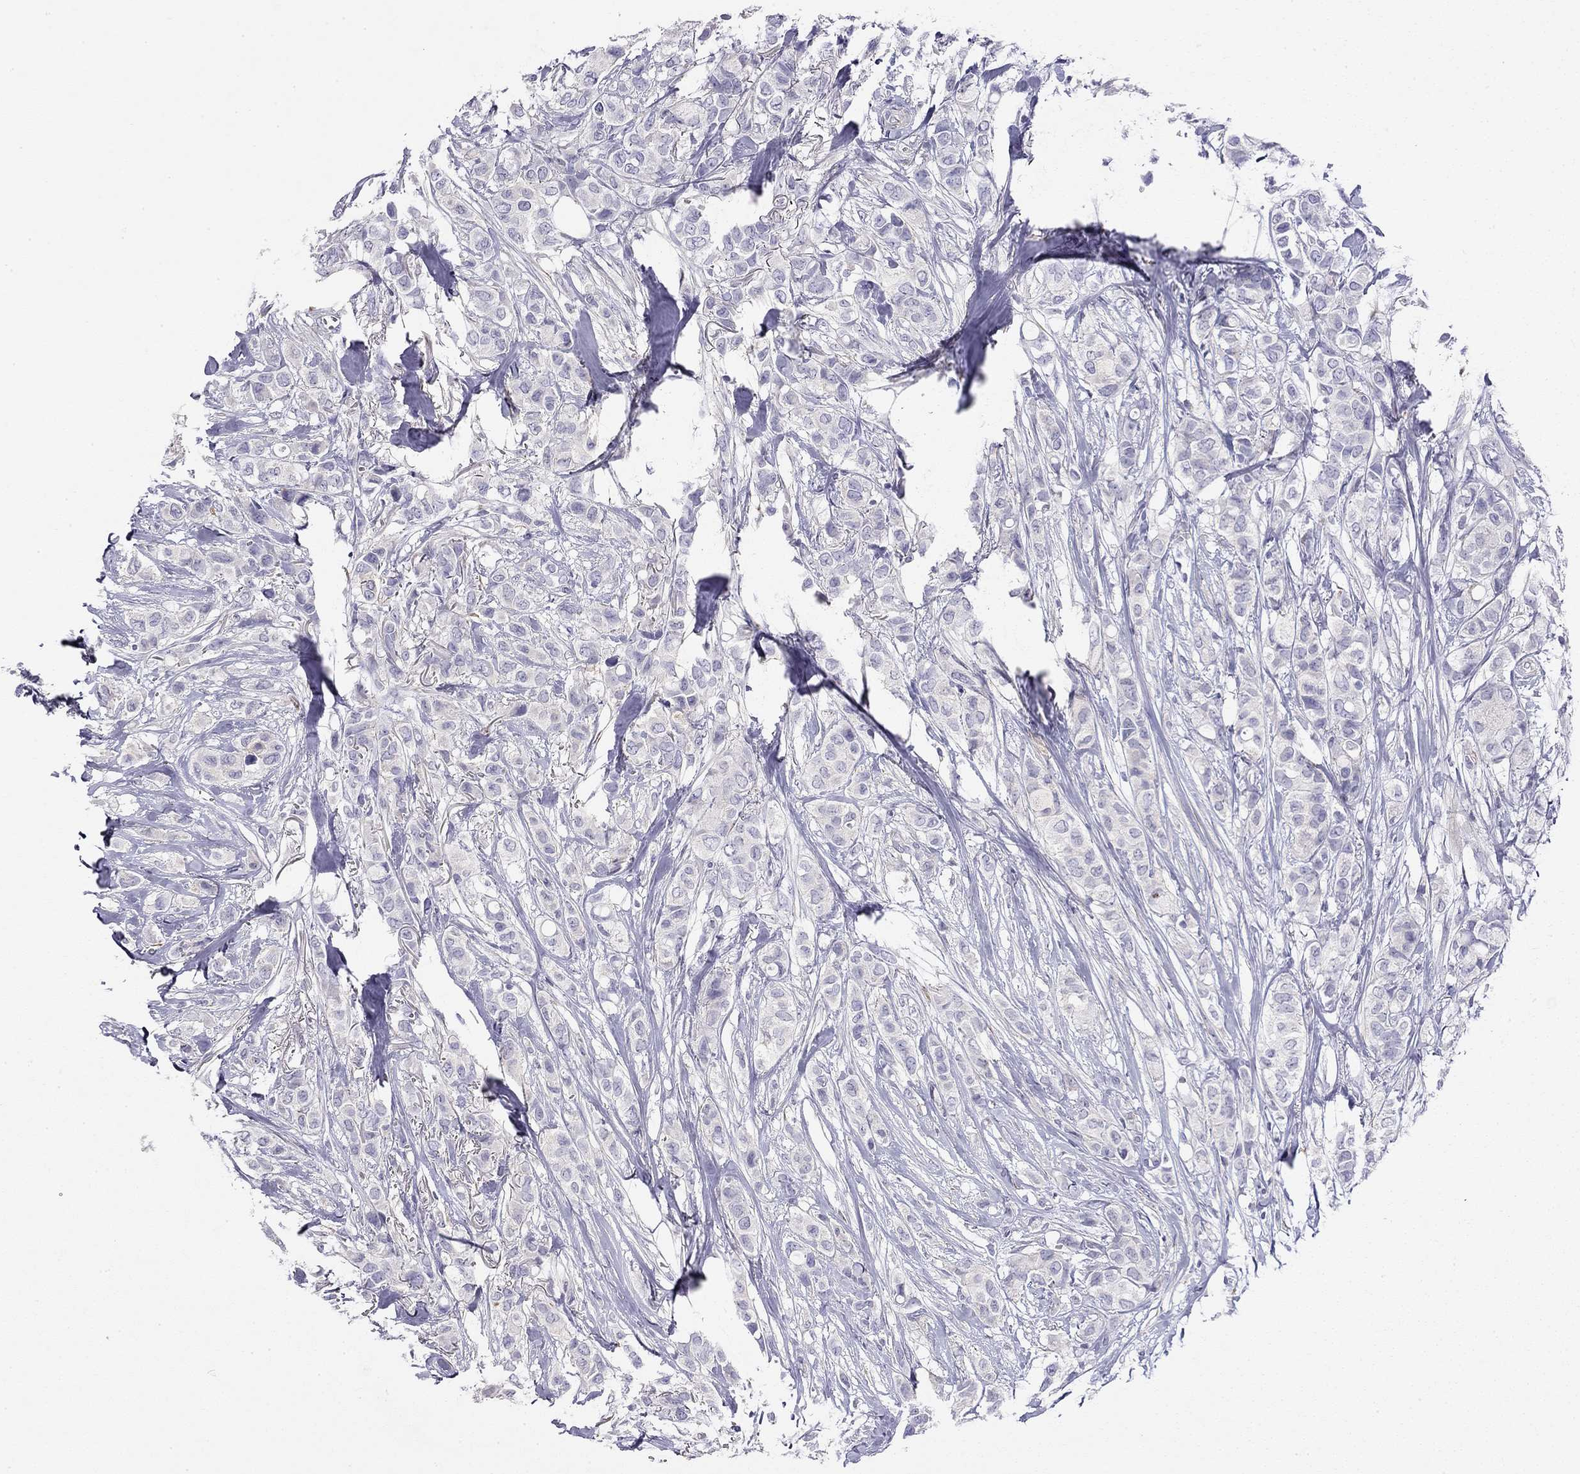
{"staining": {"intensity": "negative", "quantity": "none", "location": "none"}, "tissue": "breast cancer", "cell_type": "Tumor cells", "image_type": "cancer", "snomed": [{"axis": "morphology", "description": "Duct carcinoma"}, {"axis": "topography", "description": "Breast"}], "caption": "Immunohistochemistry of human intraductal carcinoma (breast) demonstrates no staining in tumor cells.", "gene": "RTL1", "patient": {"sex": "female", "age": 85}}